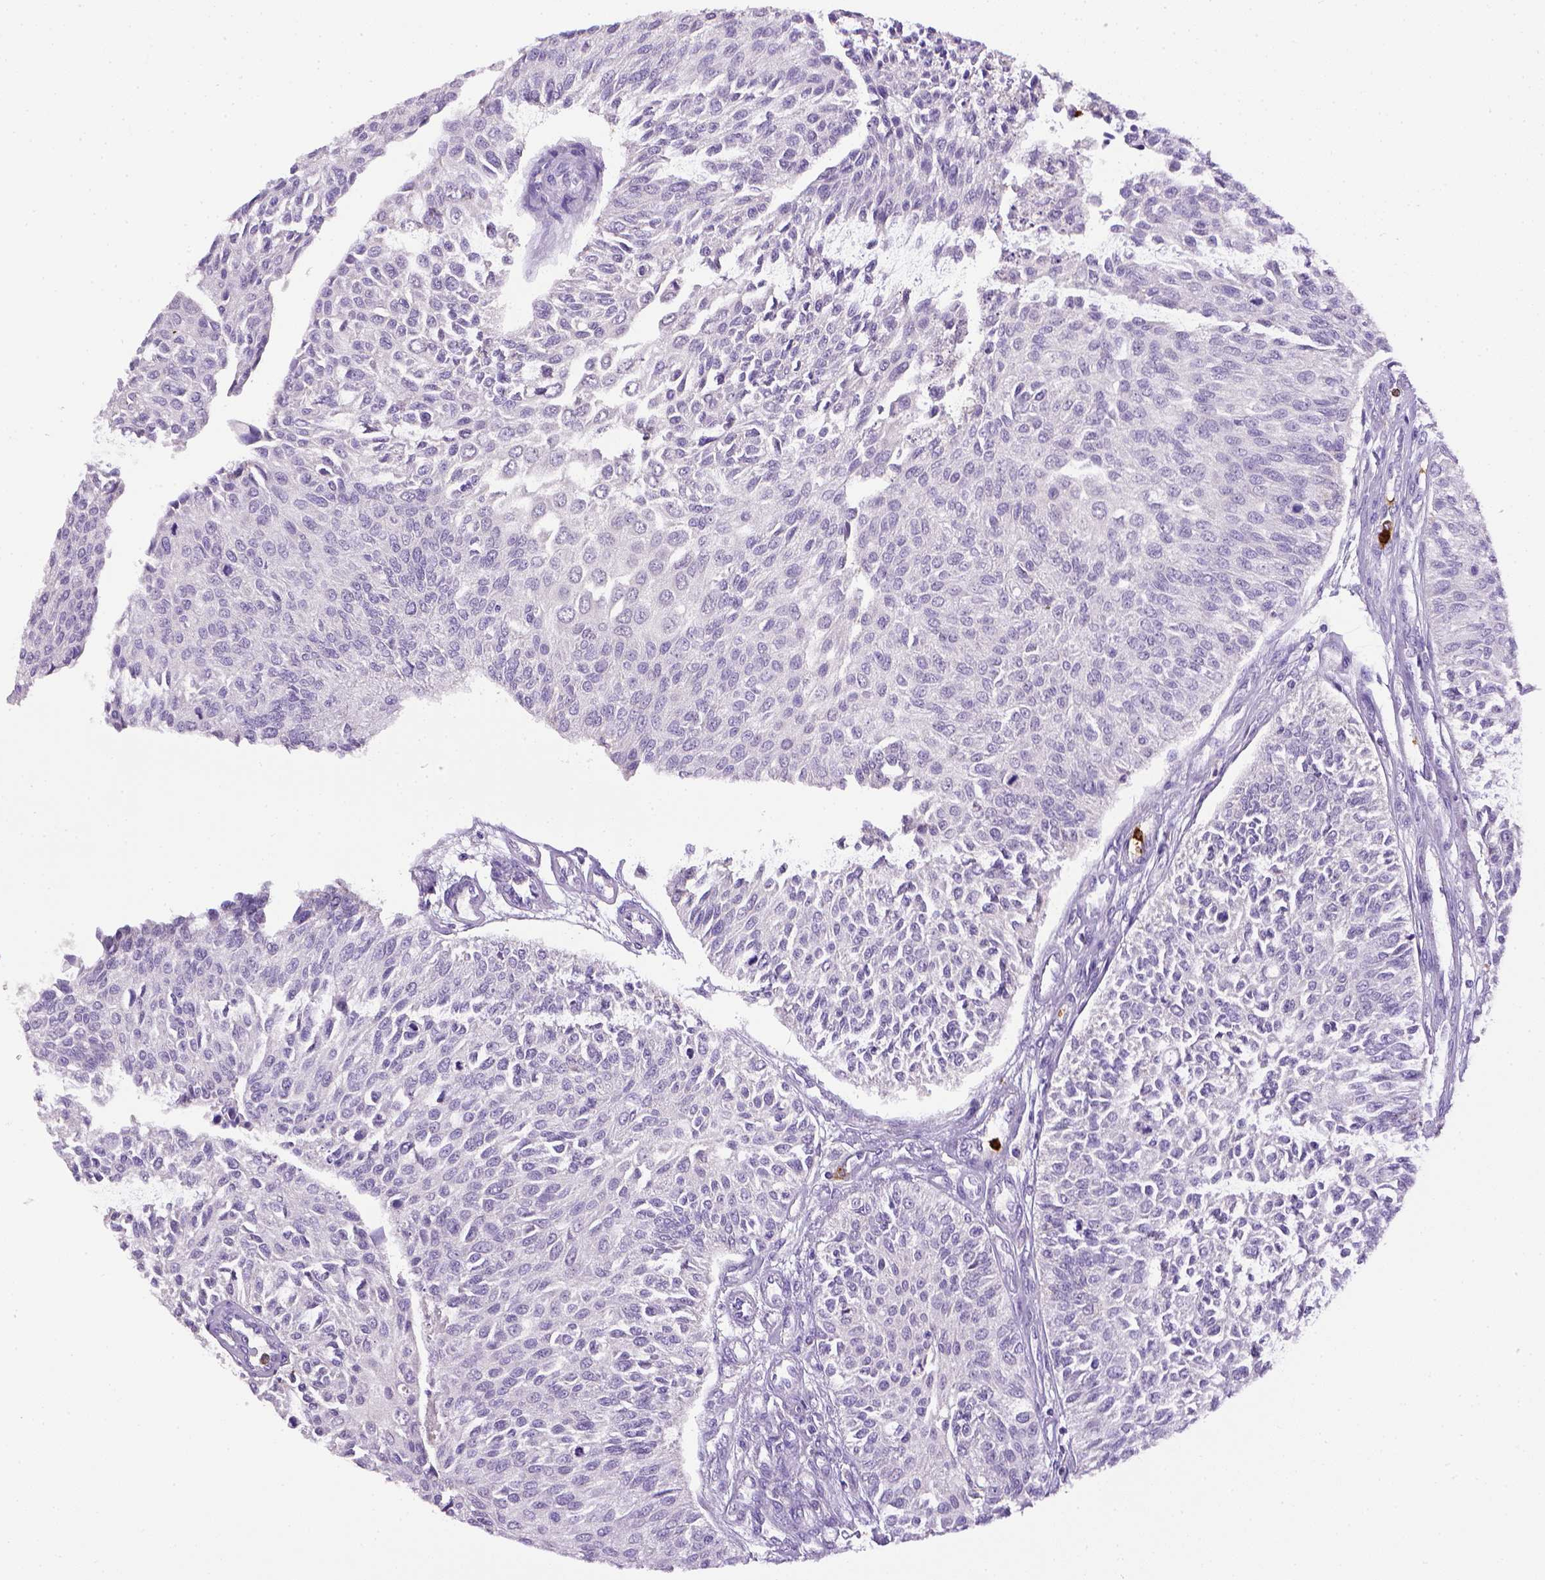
{"staining": {"intensity": "negative", "quantity": "none", "location": "none"}, "tissue": "urothelial cancer", "cell_type": "Tumor cells", "image_type": "cancer", "snomed": [{"axis": "morphology", "description": "Urothelial carcinoma, NOS"}, {"axis": "topography", "description": "Urinary bladder"}], "caption": "Tumor cells are negative for brown protein staining in urothelial cancer.", "gene": "ITGAM", "patient": {"sex": "male", "age": 55}}